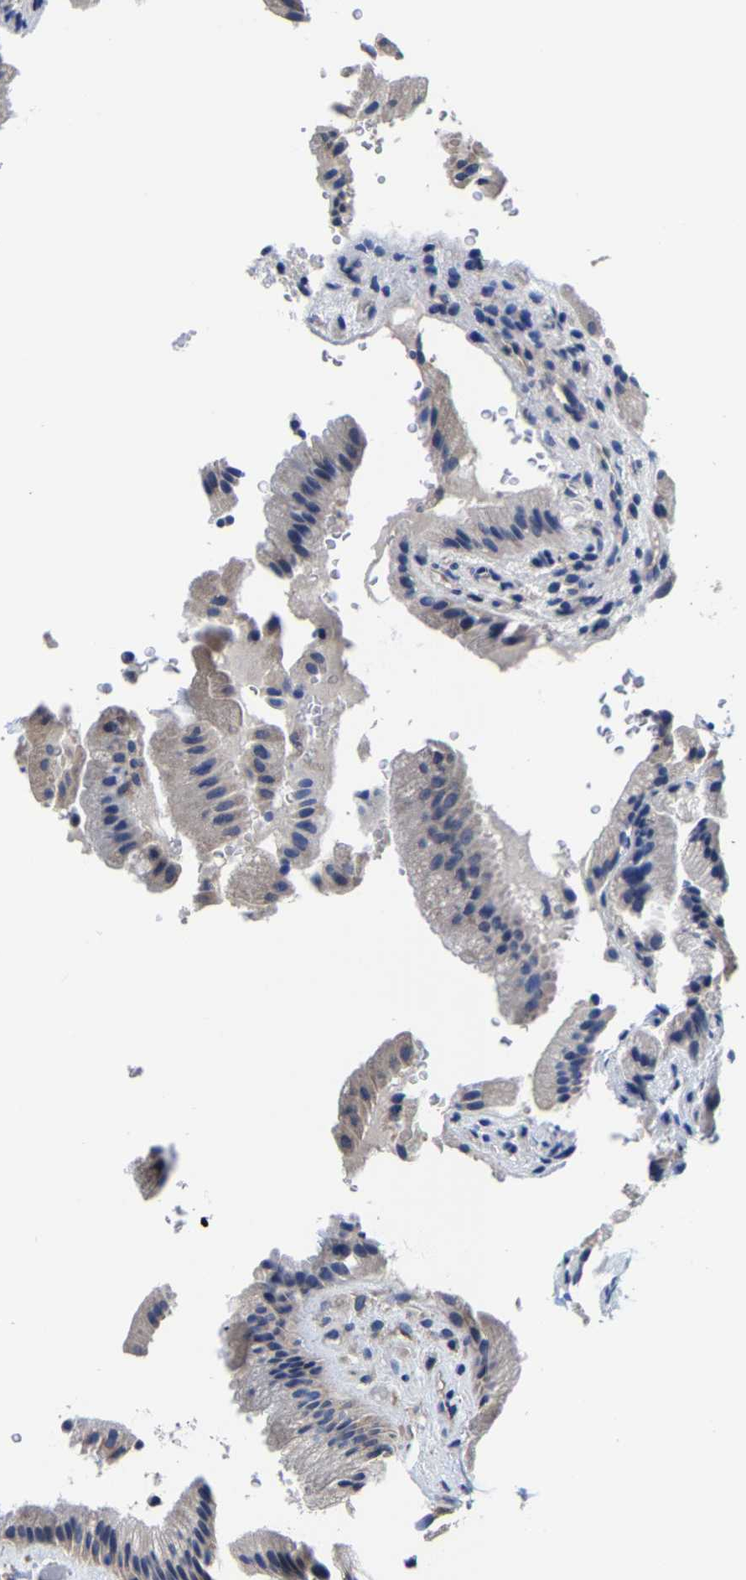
{"staining": {"intensity": "negative", "quantity": "none", "location": "none"}, "tissue": "gallbladder", "cell_type": "Glandular cells", "image_type": "normal", "snomed": [{"axis": "morphology", "description": "Normal tissue, NOS"}, {"axis": "topography", "description": "Gallbladder"}], "caption": "Immunohistochemistry (IHC) image of unremarkable gallbladder: gallbladder stained with DAB (3,3'-diaminobenzidine) shows no significant protein positivity in glandular cells.", "gene": "SRPK2", "patient": {"sex": "male", "age": 49}}